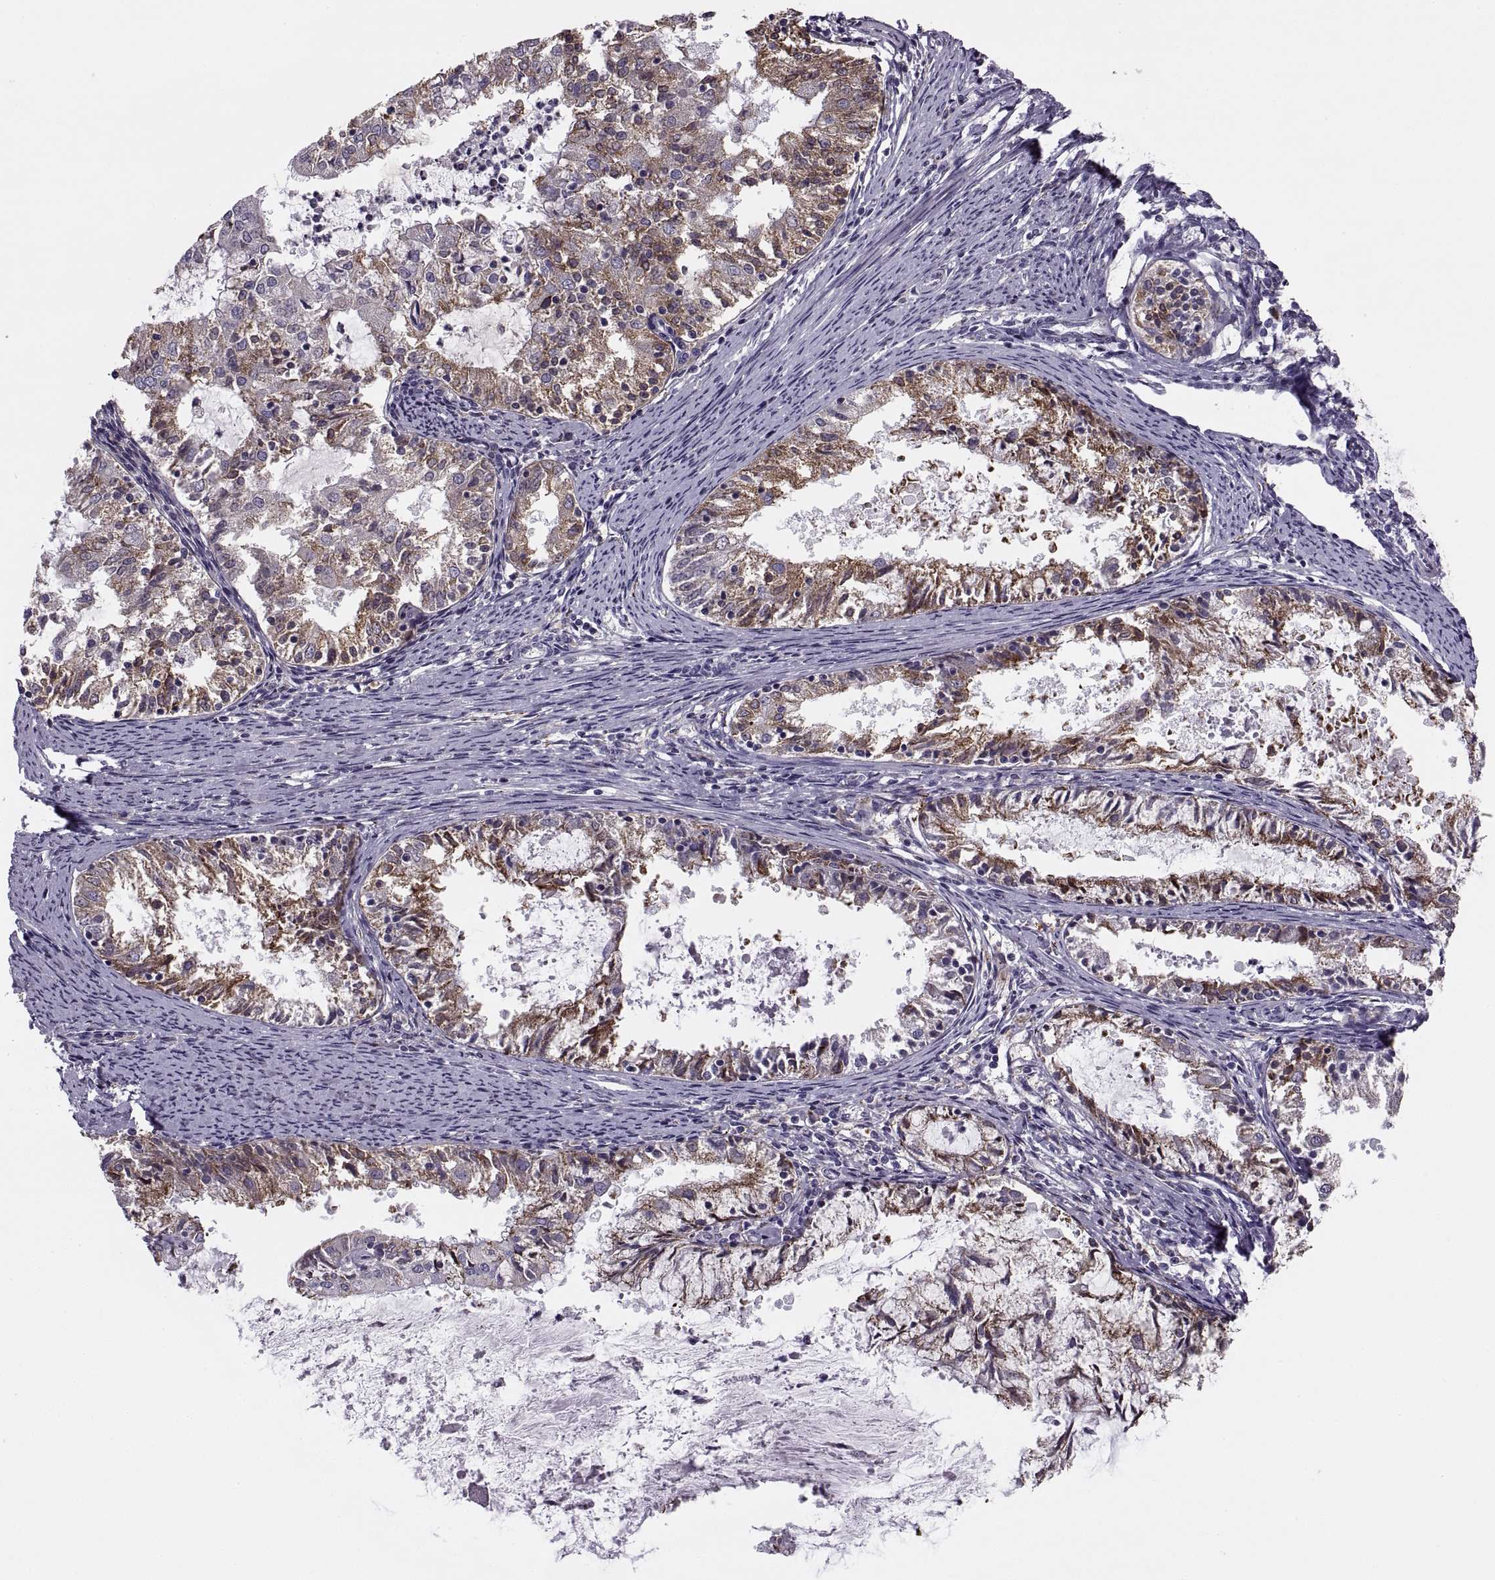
{"staining": {"intensity": "moderate", "quantity": ">75%", "location": "cytoplasmic/membranous"}, "tissue": "endometrial cancer", "cell_type": "Tumor cells", "image_type": "cancer", "snomed": [{"axis": "morphology", "description": "Adenocarcinoma, NOS"}, {"axis": "topography", "description": "Endometrium"}], "caption": "The micrograph exhibits staining of endometrial adenocarcinoma, revealing moderate cytoplasmic/membranous protein positivity (brown color) within tumor cells.", "gene": "LETM2", "patient": {"sex": "female", "age": 57}}